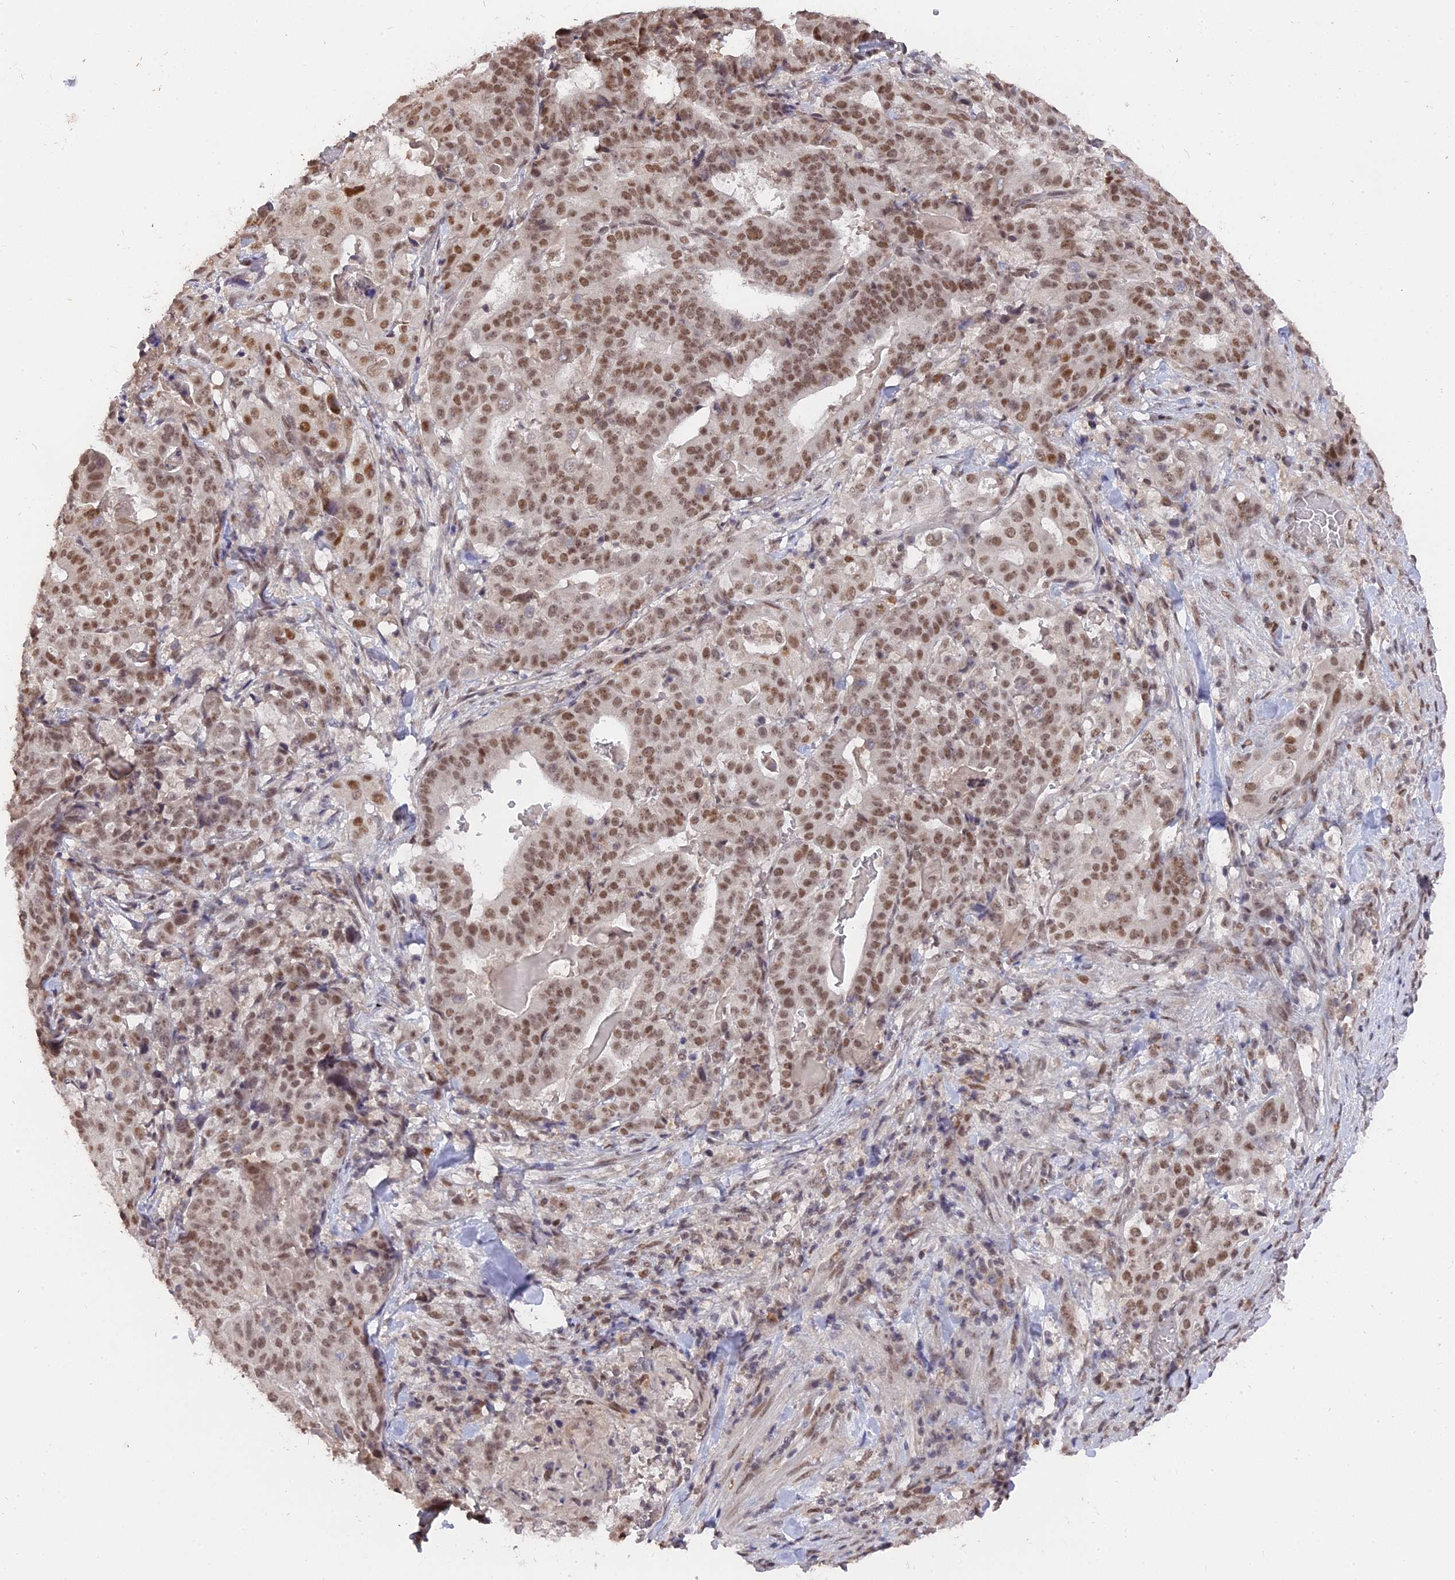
{"staining": {"intensity": "moderate", "quantity": ">75%", "location": "nuclear"}, "tissue": "stomach cancer", "cell_type": "Tumor cells", "image_type": "cancer", "snomed": [{"axis": "morphology", "description": "Adenocarcinoma, NOS"}, {"axis": "topography", "description": "Stomach"}], "caption": "Stomach adenocarcinoma tissue exhibits moderate nuclear staining in approximately >75% of tumor cells, visualized by immunohistochemistry.", "gene": "NR1H3", "patient": {"sex": "male", "age": 48}}